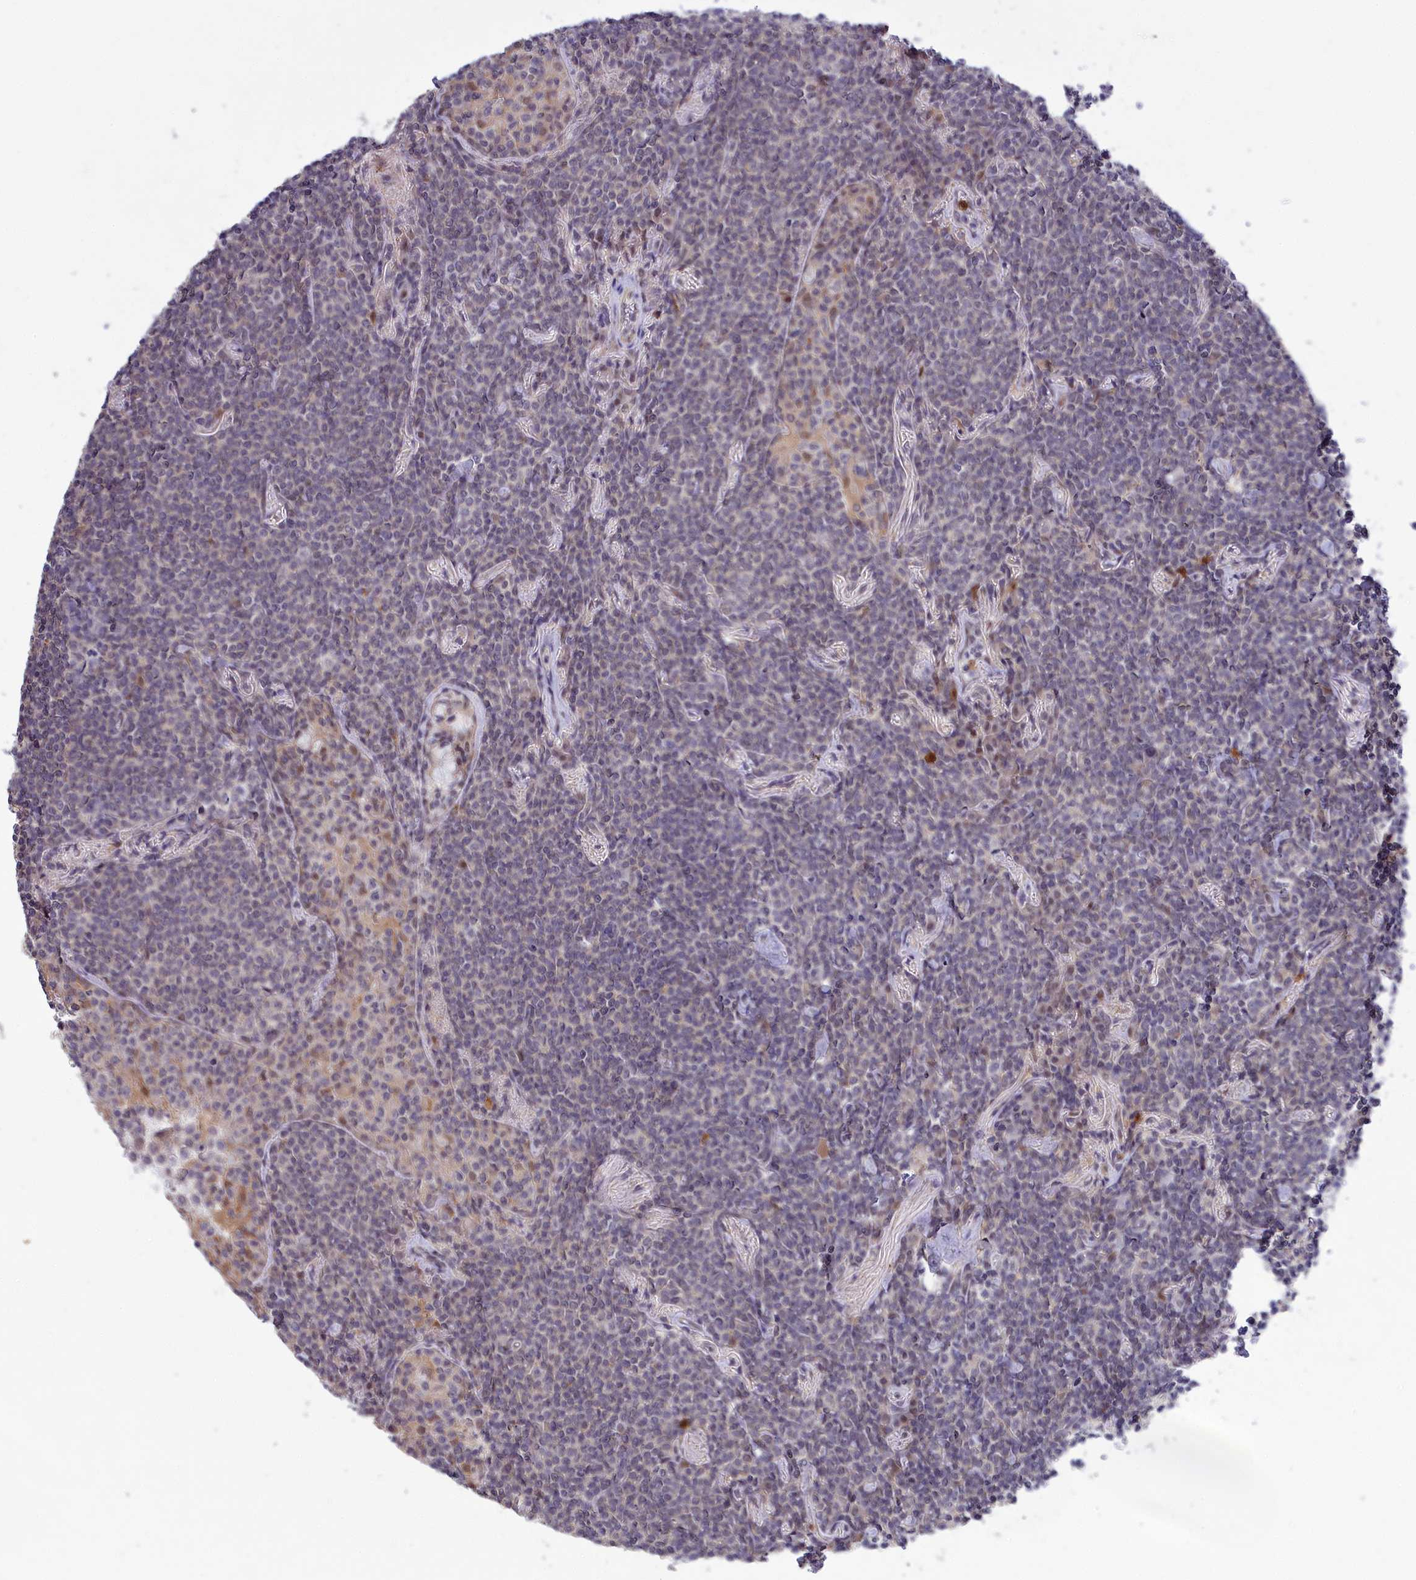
{"staining": {"intensity": "negative", "quantity": "none", "location": "none"}, "tissue": "lymphoma", "cell_type": "Tumor cells", "image_type": "cancer", "snomed": [{"axis": "morphology", "description": "Malignant lymphoma, non-Hodgkin's type, Low grade"}, {"axis": "topography", "description": "Lung"}], "caption": "A high-resolution photomicrograph shows immunohistochemistry (IHC) staining of low-grade malignant lymphoma, non-Hodgkin's type, which displays no significant positivity in tumor cells.", "gene": "KCTD14", "patient": {"sex": "female", "age": 71}}